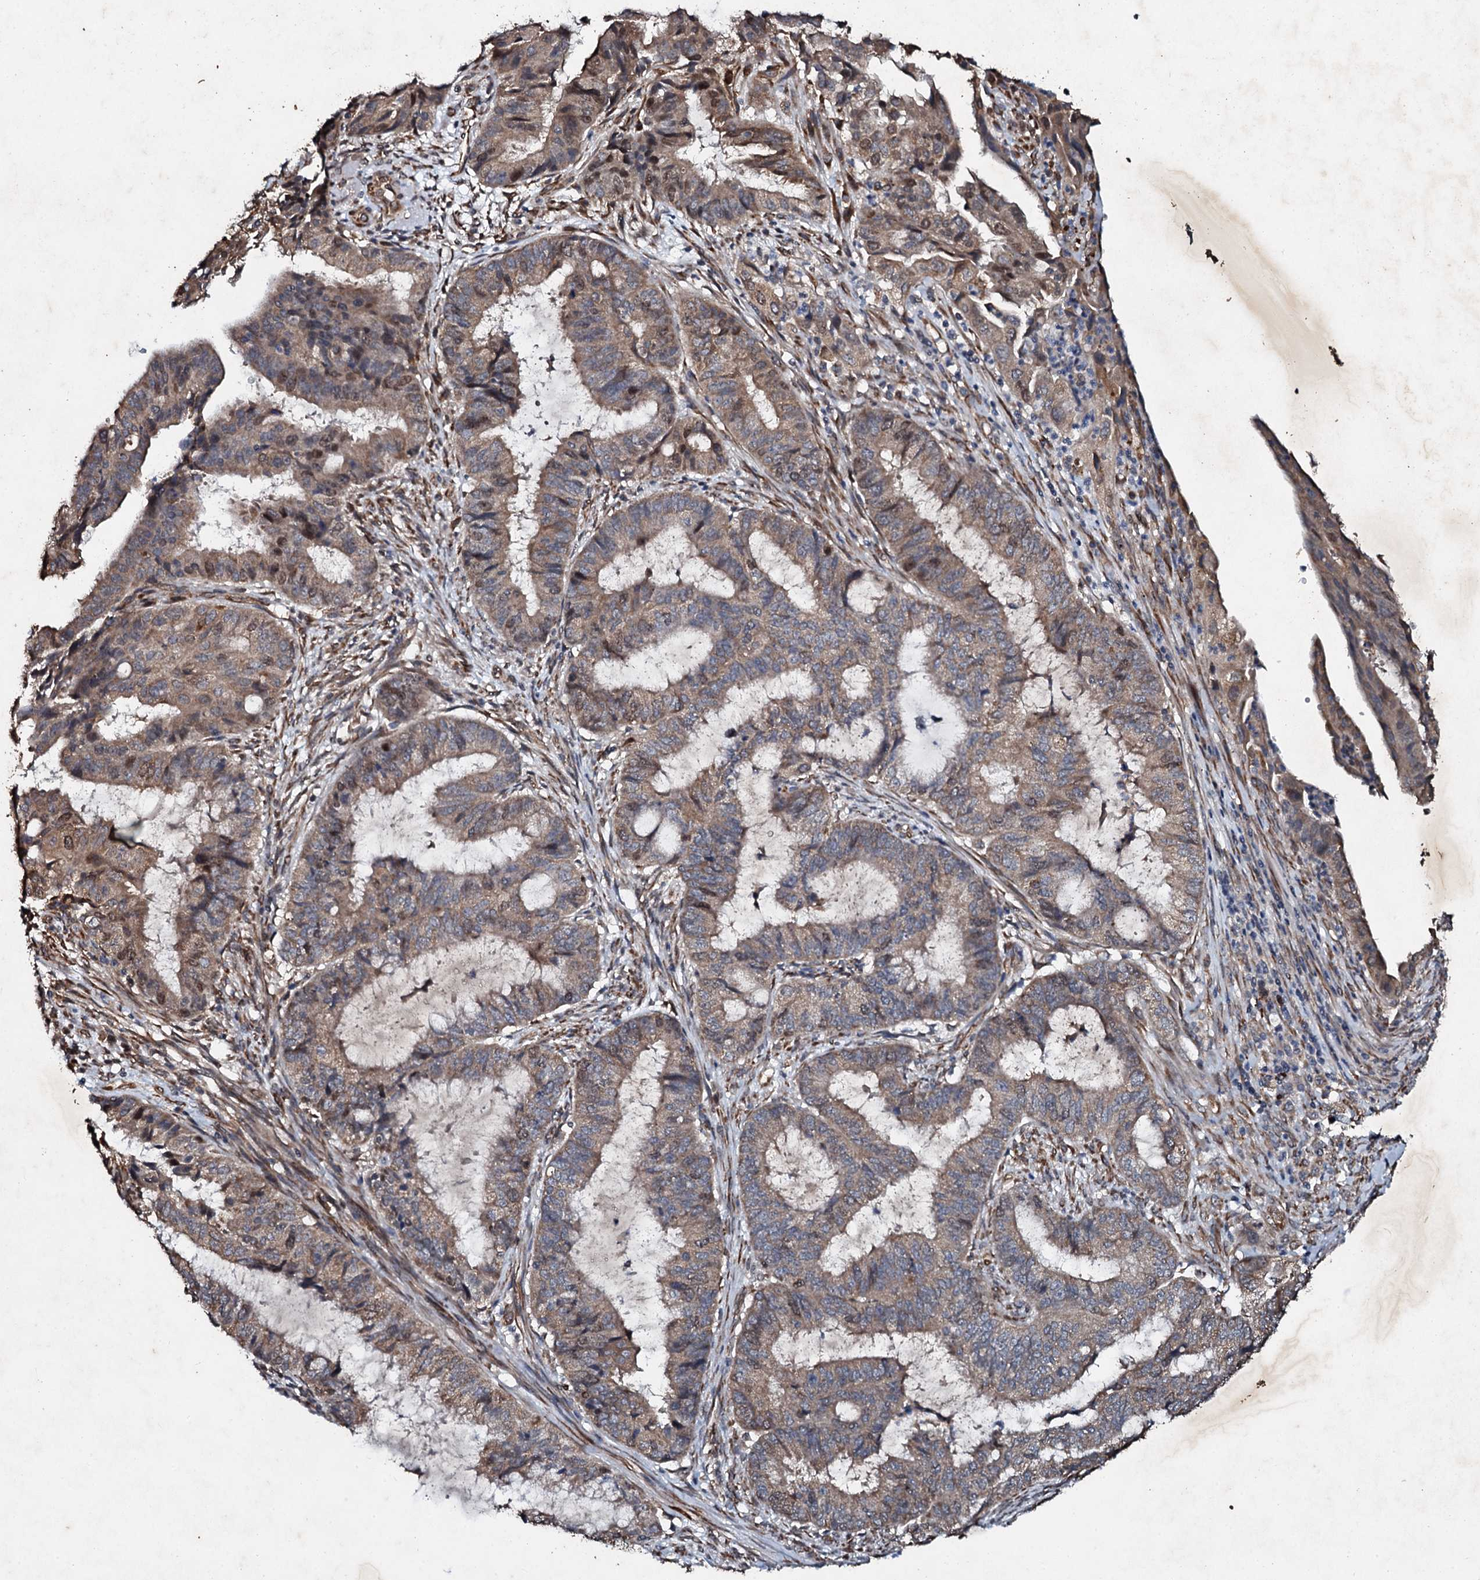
{"staining": {"intensity": "weak", "quantity": ">75%", "location": "cytoplasmic/membranous"}, "tissue": "endometrial cancer", "cell_type": "Tumor cells", "image_type": "cancer", "snomed": [{"axis": "morphology", "description": "Adenocarcinoma, NOS"}, {"axis": "topography", "description": "Endometrium"}], "caption": "High-power microscopy captured an immunohistochemistry (IHC) histopathology image of adenocarcinoma (endometrial), revealing weak cytoplasmic/membranous positivity in about >75% of tumor cells.", "gene": "ADAMTS10", "patient": {"sex": "female", "age": 51}}